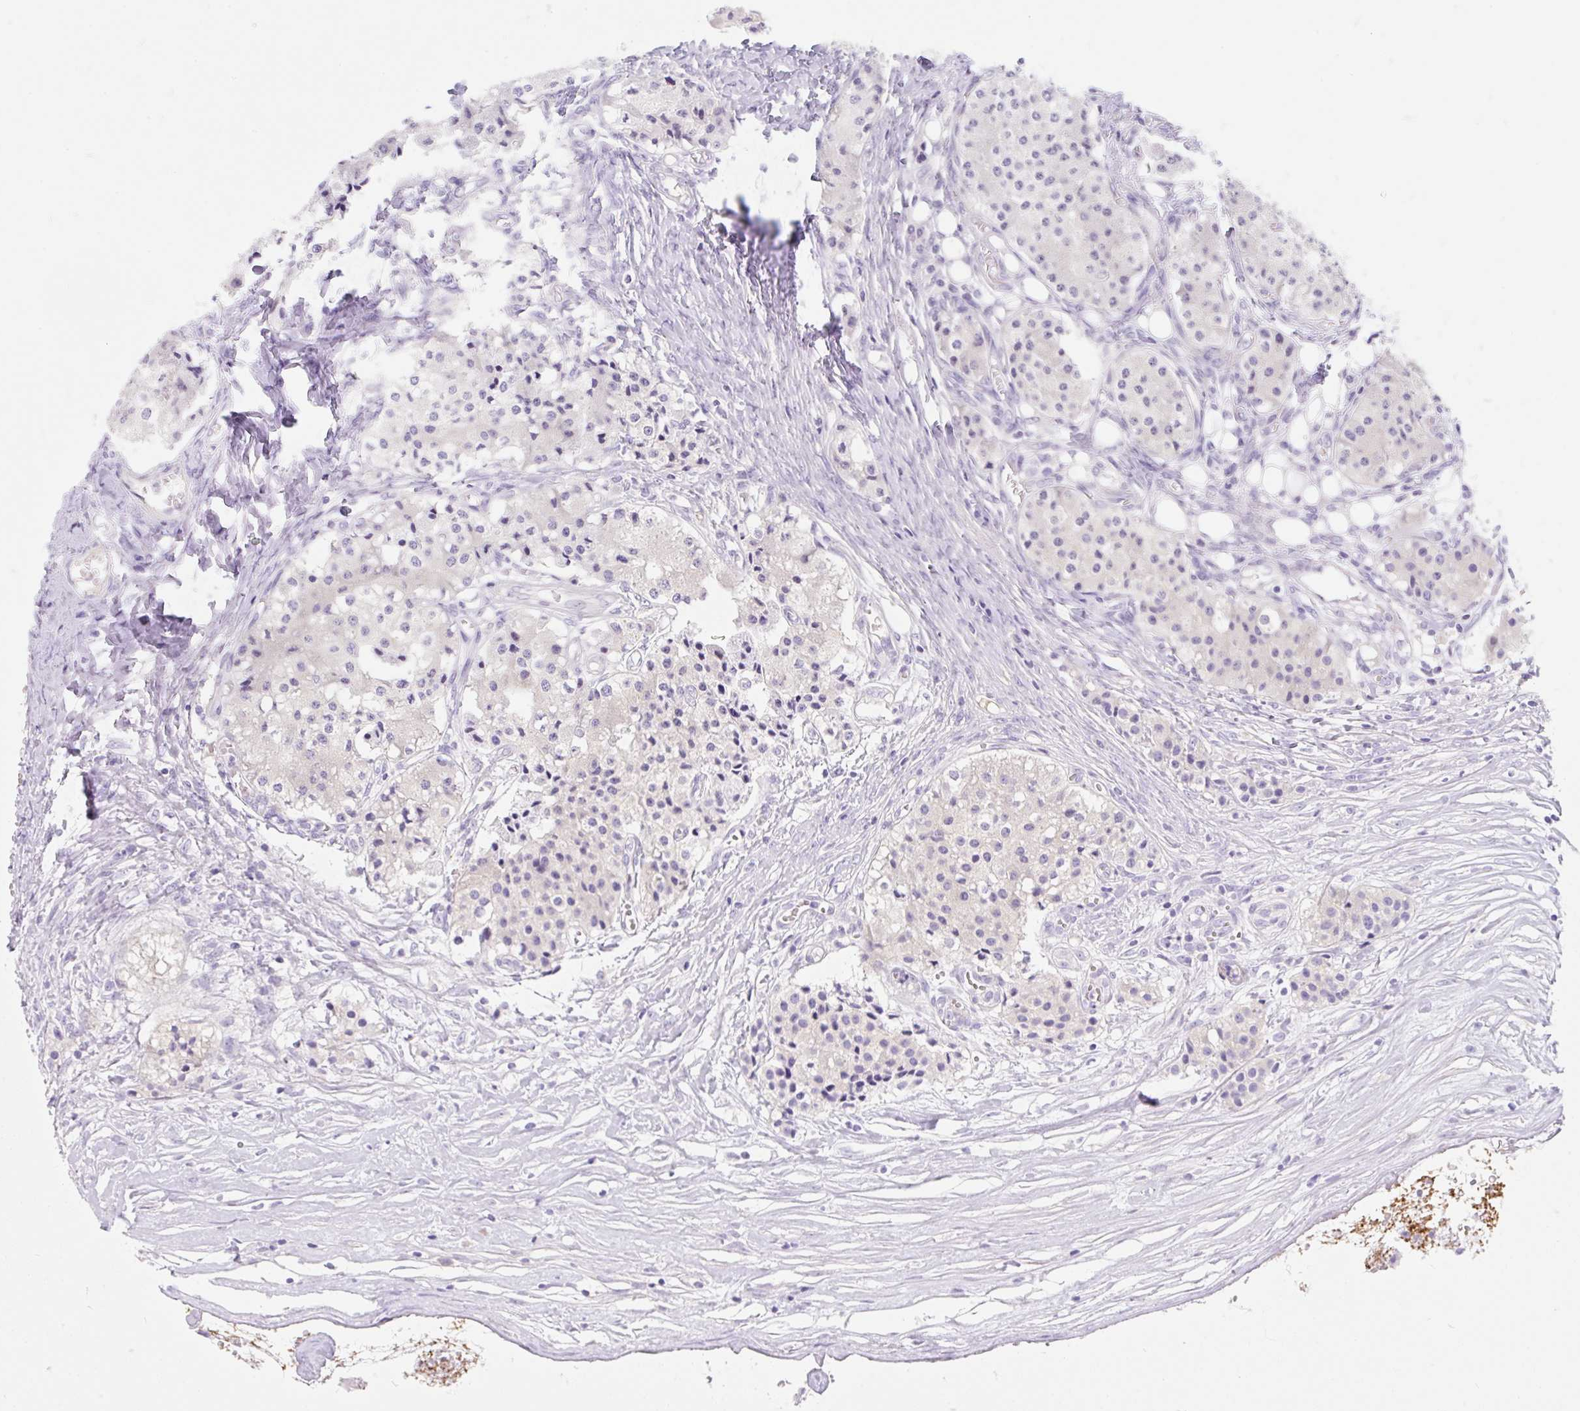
{"staining": {"intensity": "negative", "quantity": "none", "location": "none"}, "tissue": "carcinoid", "cell_type": "Tumor cells", "image_type": "cancer", "snomed": [{"axis": "morphology", "description": "Carcinoid, malignant, NOS"}, {"axis": "topography", "description": "Colon"}], "caption": "Protein analysis of carcinoid exhibits no significant staining in tumor cells.", "gene": "SLC28A1", "patient": {"sex": "female", "age": 52}}